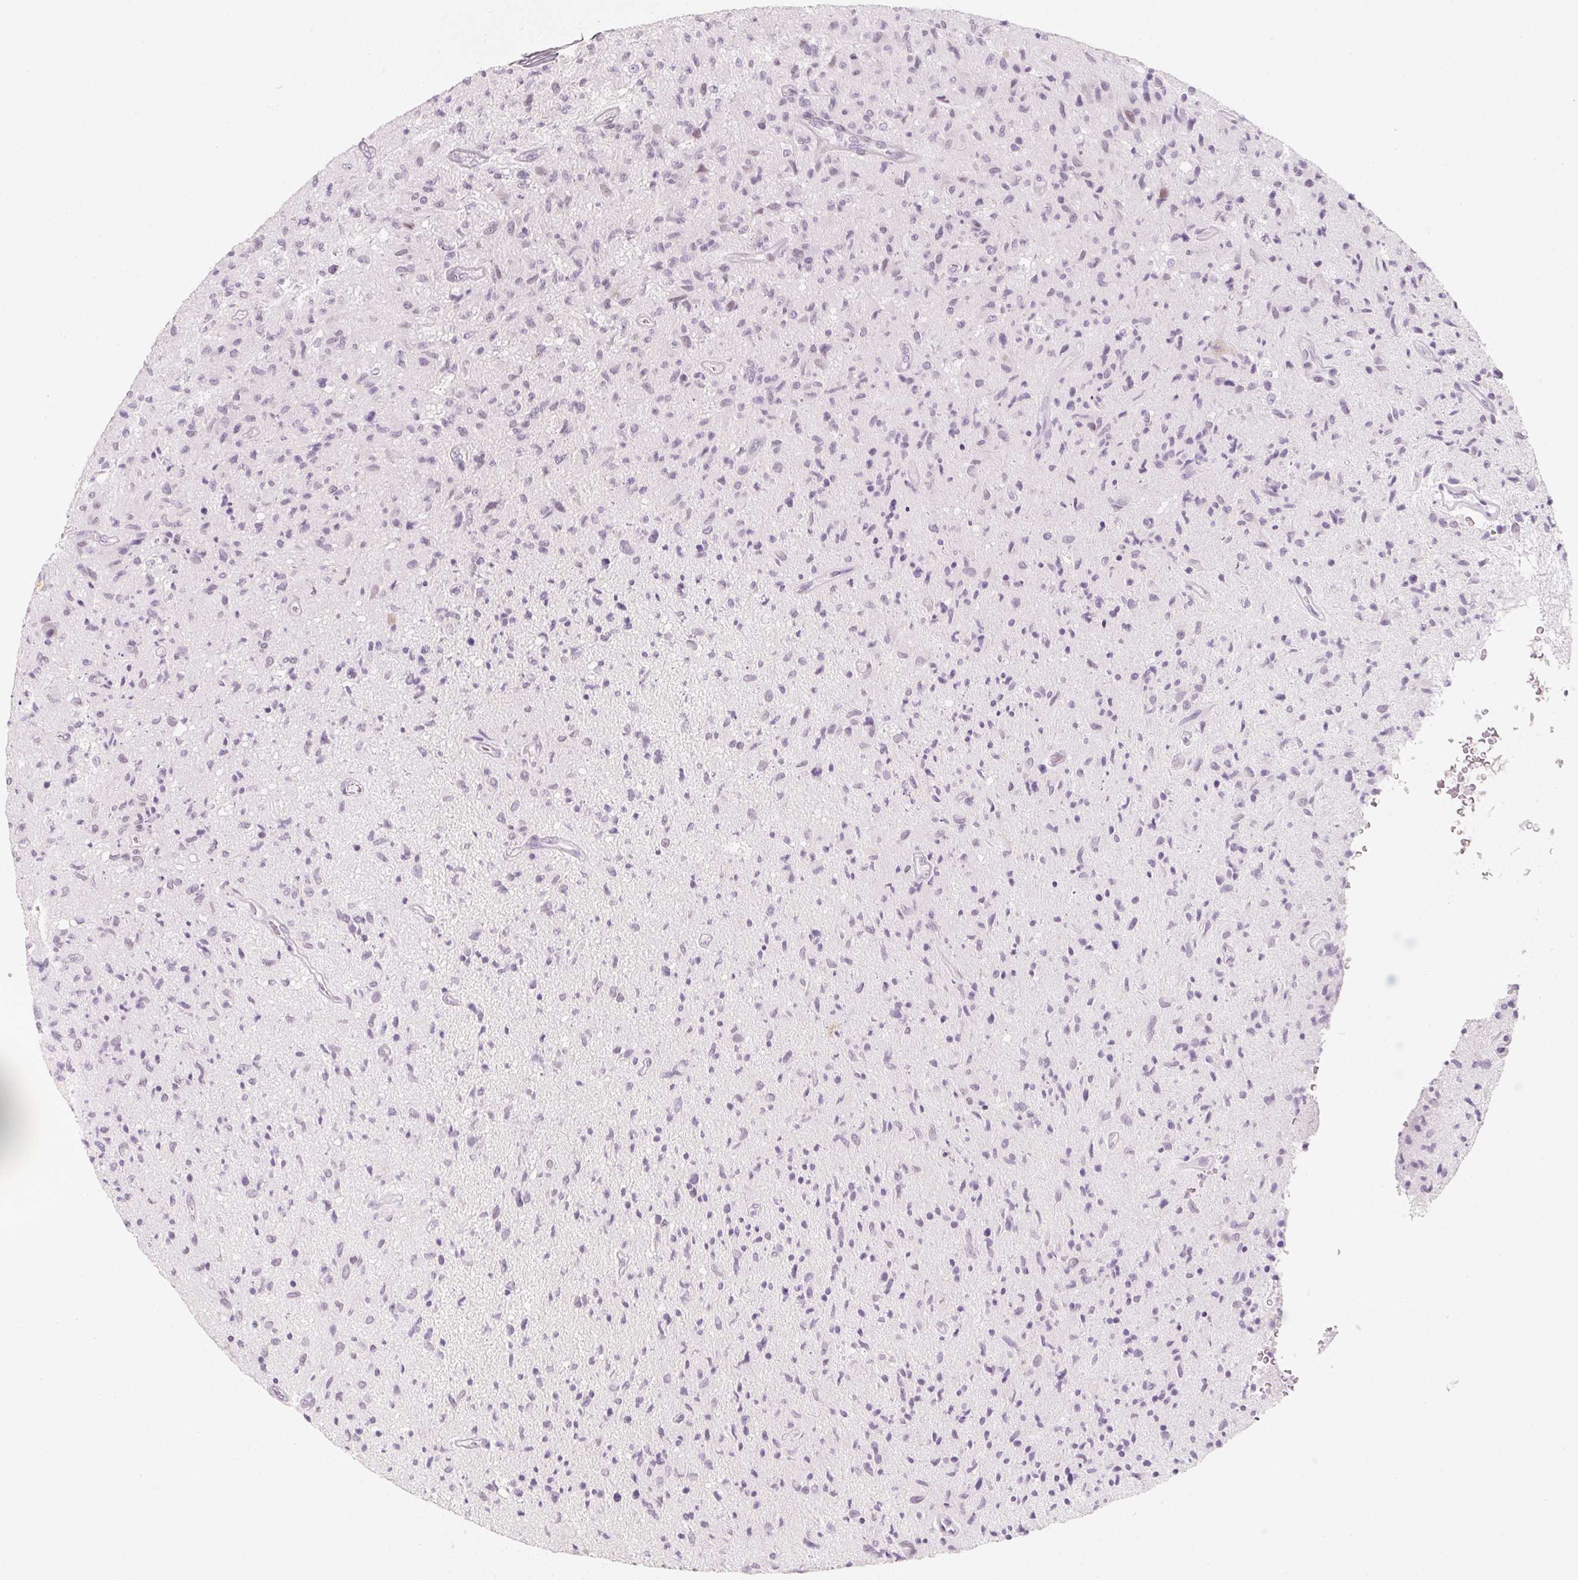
{"staining": {"intensity": "negative", "quantity": "none", "location": "none"}, "tissue": "glioma", "cell_type": "Tumor cells", "image_type": "cancer", "snomed": [{"axis": "morphology", "description": "Glioma, malignant, High grade"}, {"axis": "topography", "description": "Brain"}], "caption": "Tumor cells show no significant positivity in glioma. The staining is performed using DAB brown chromogen with nuclei counter-stained in using hematoxylin.", "gene": "KCNQ2", "patient": {"sex": "male", "age": 54}}